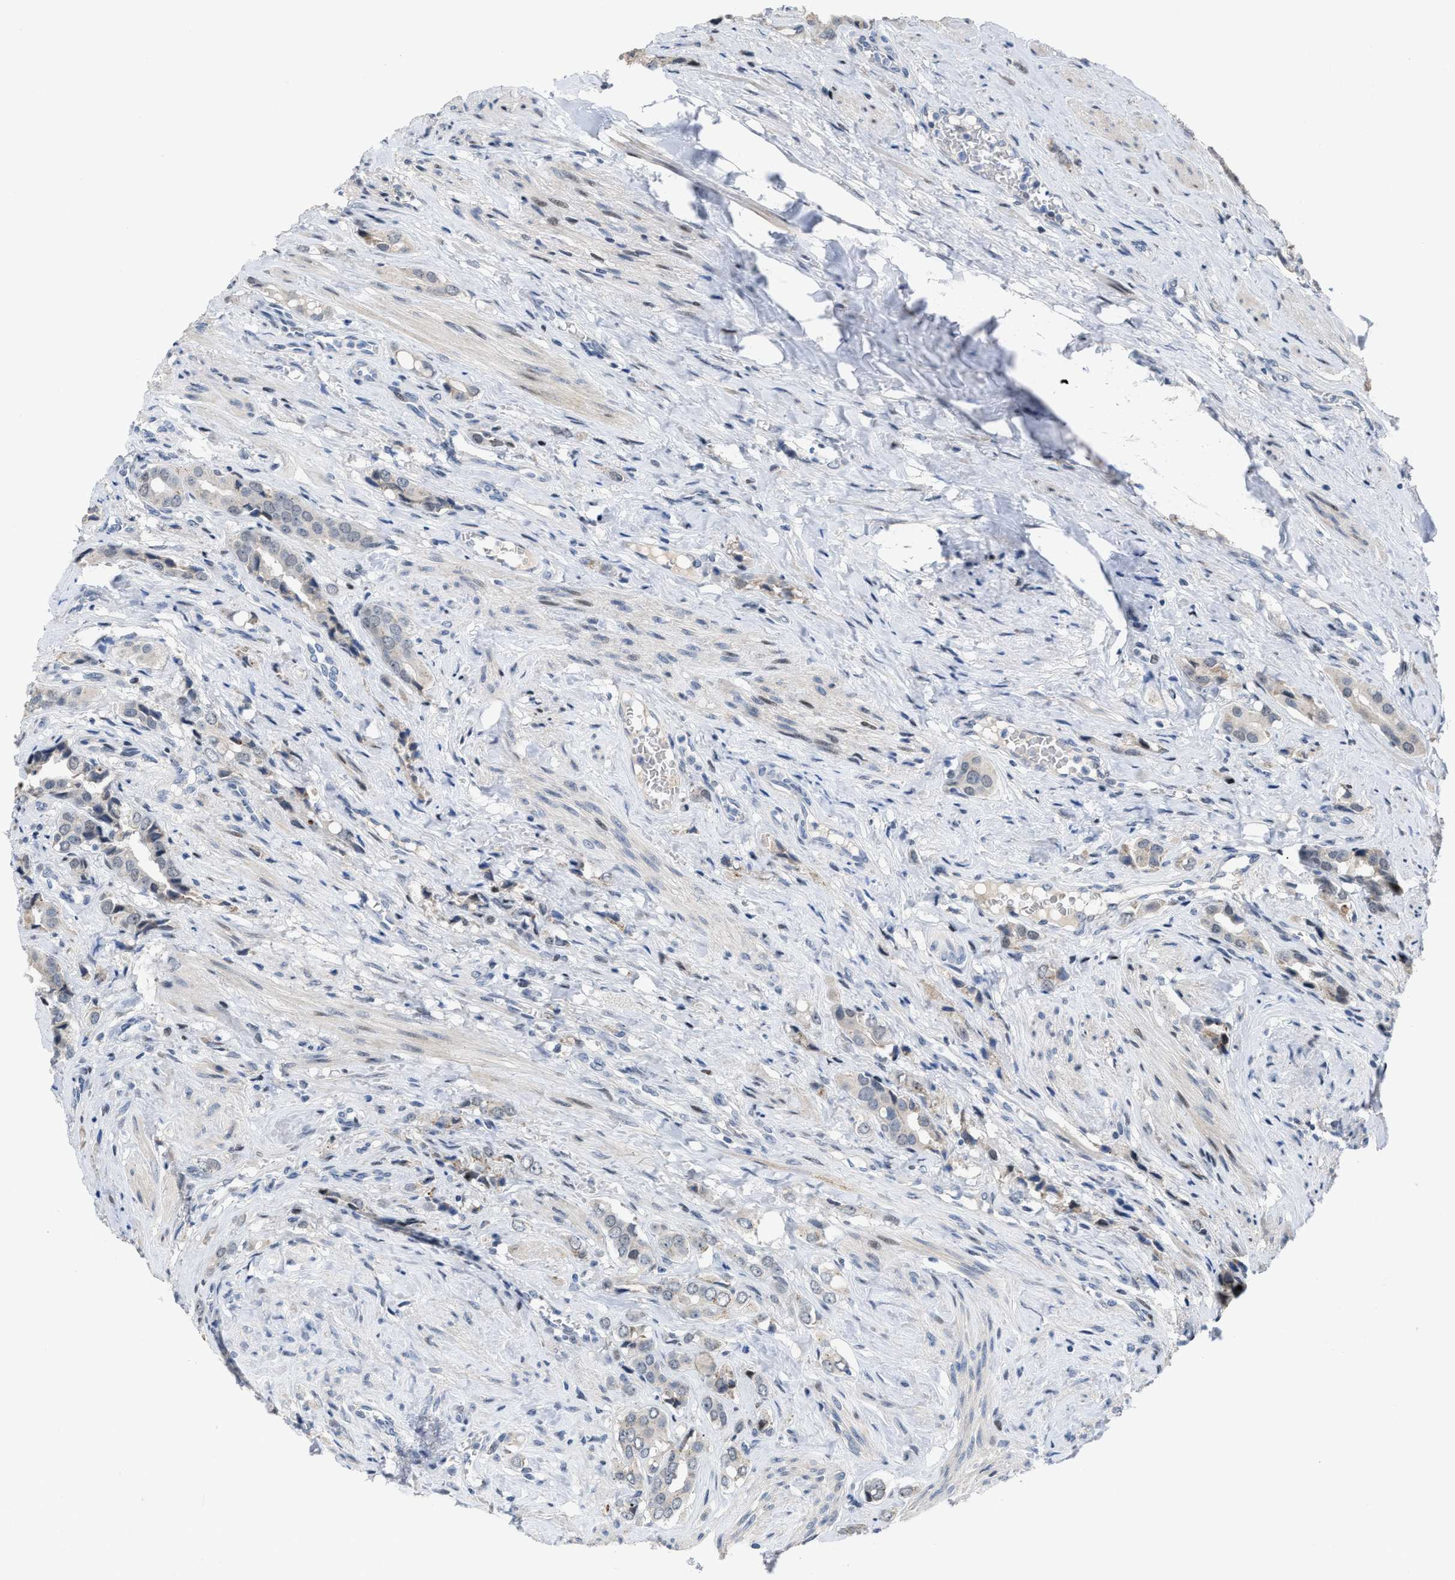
{"staining": {"intensity": "negative", "quantity": "none", "location": "none"}, "tissue": "prostate cancer", "cell_type": "Tumor cells", "image_type": "cancer", "snomed": [{"axis": "morphology", "description": "Adenocarcinoma, High grade"}, {"axis": "topography", "description": "Prostate"}], "caption": "Prostate adenocarcinoma (high-grade) was stained to show a protein in brown. There is no significant expression in tumor cells.", "gene": "SETDB1", "patient": {"sex": "male", "age": 52}}